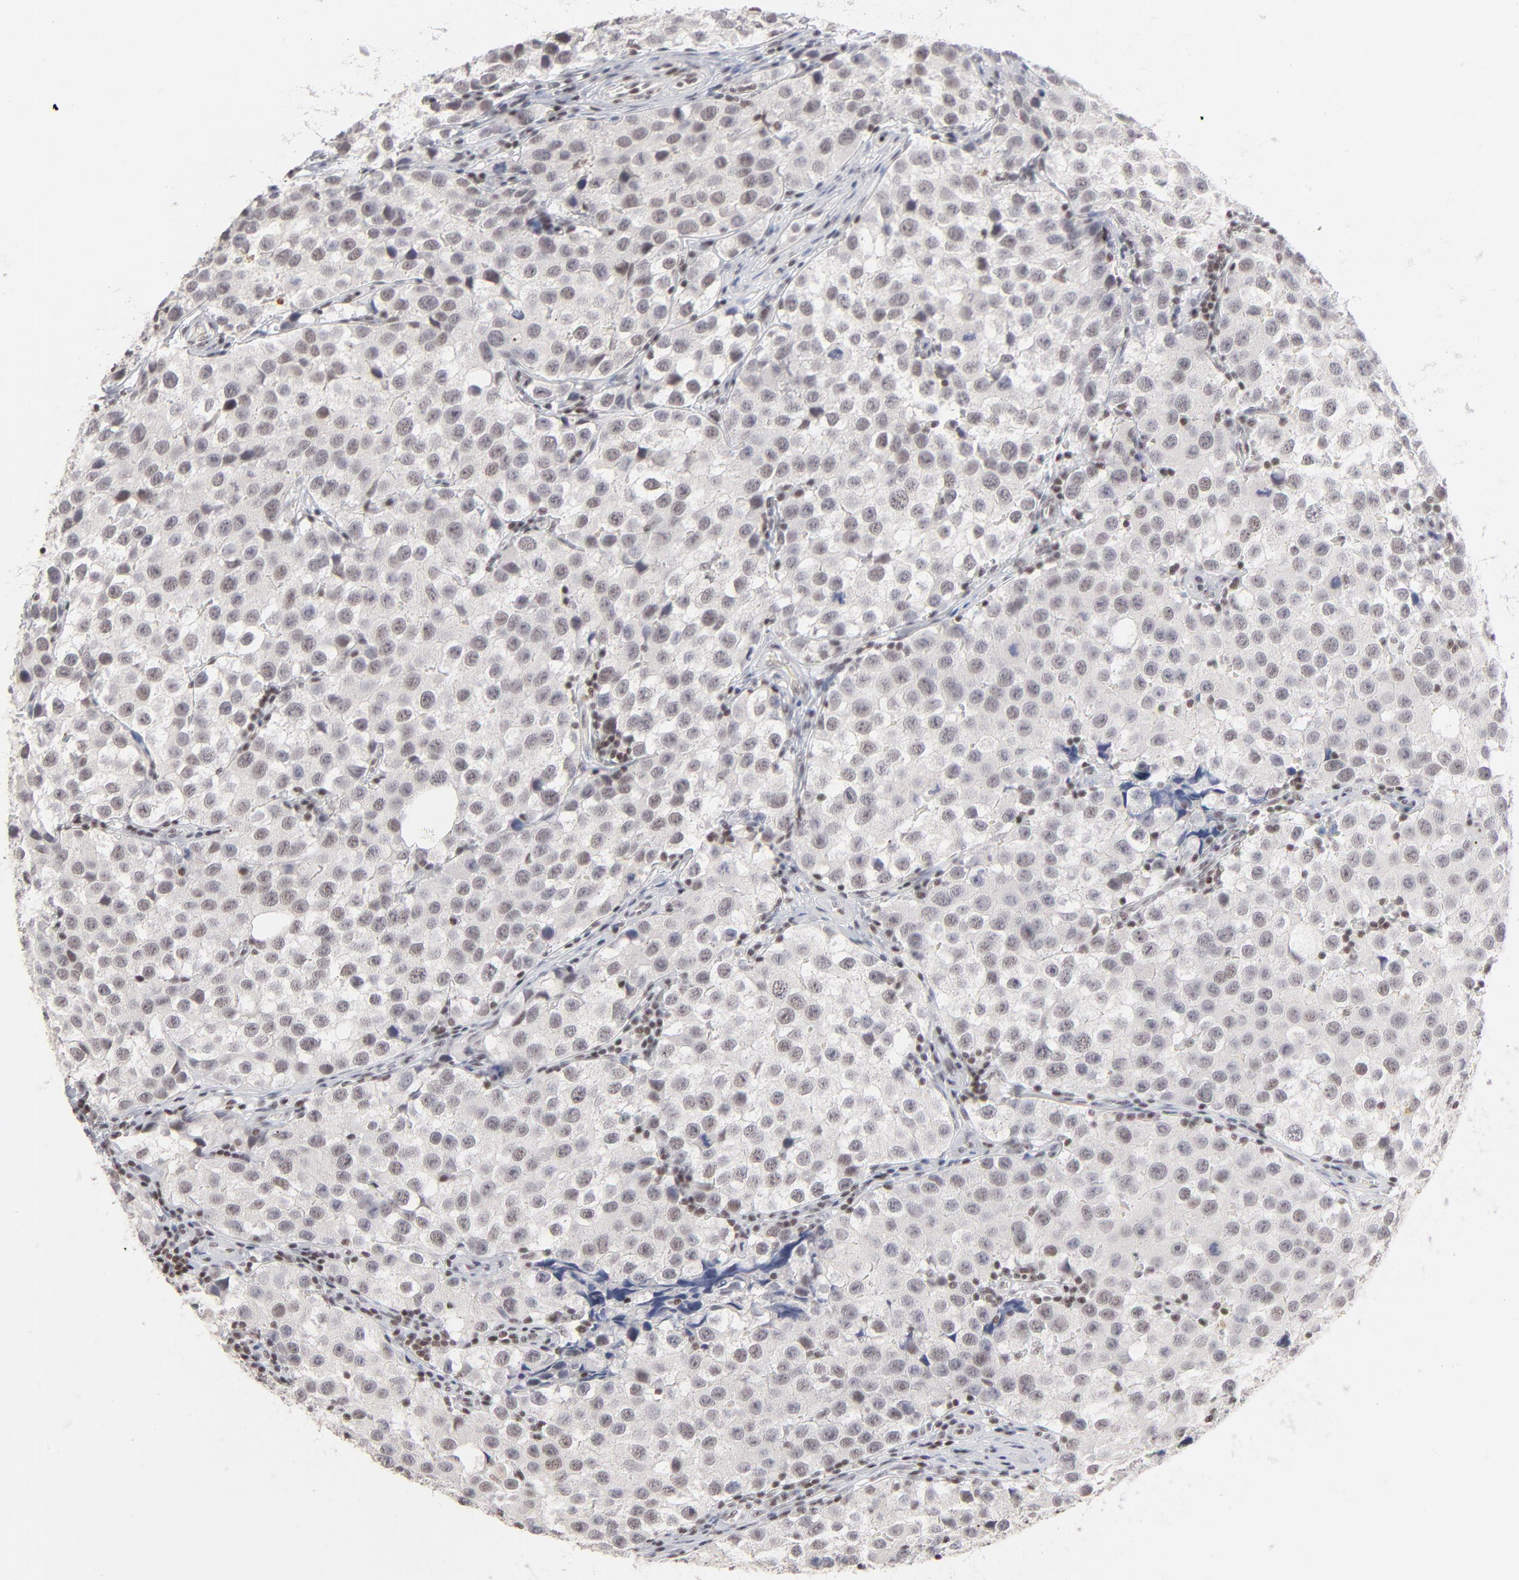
{"staining": {"intensity": "negative", "quantity": "none", "location": "none"}, "tissue": "testis cancer", "cell_type": "Tumor cells", "image_type": "cancer", "snomed": [{"axis": "morphology", "description": "Seminoma, NOS"}, {"axis": "topography", "description": "Testis"}], "caption": "Histopathology image shows no protein positivity in tumor cells of seminoma (testis) tissue.", "gene": "ZNF143", "patient": {"sex": "male", "age": 39}}